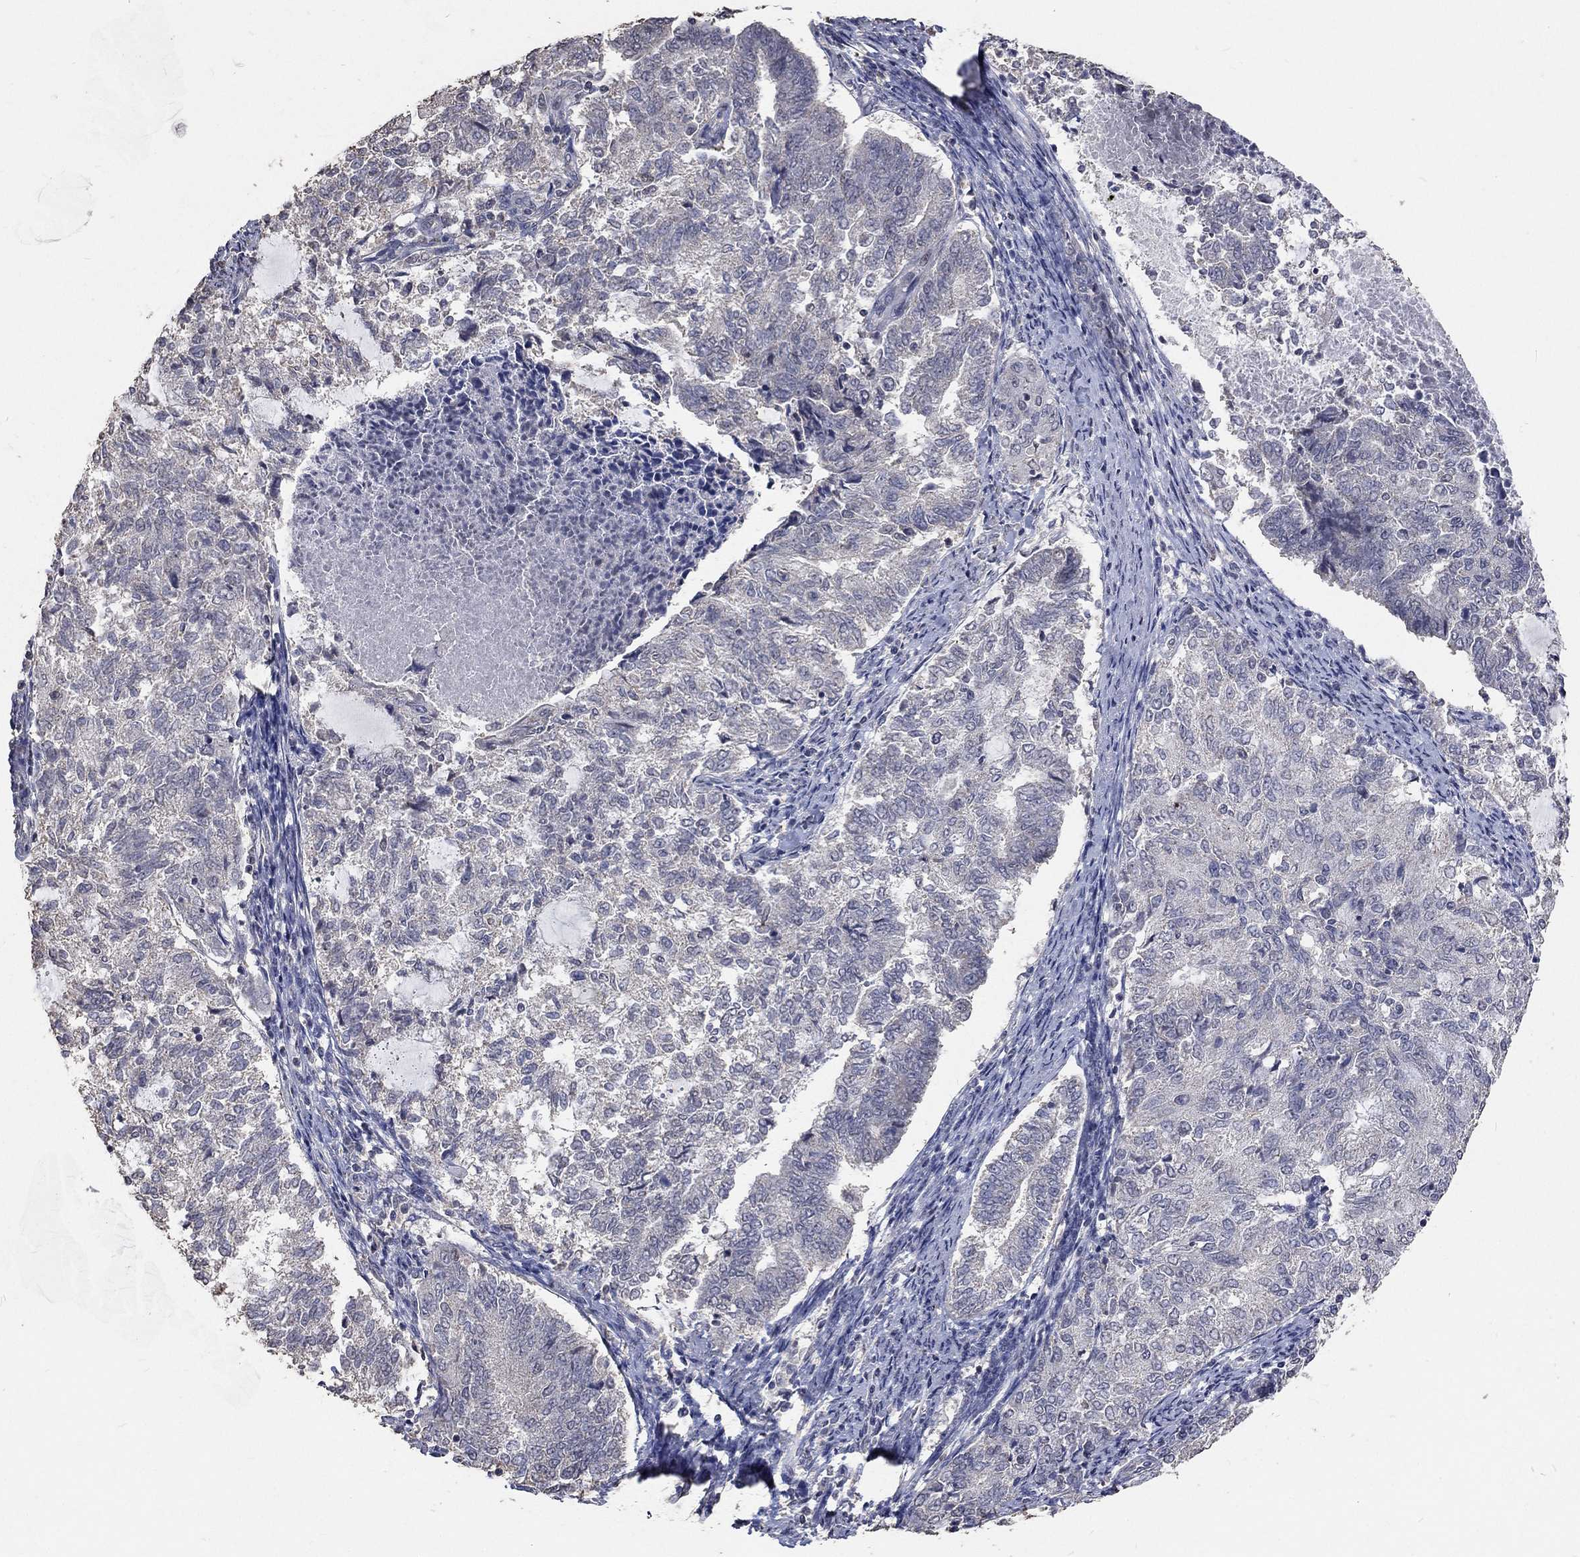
{"staining": {"intensity": "negative", "quantity": "none", "location": "none"}, "tissue": "endometrial cancer", "cell_type": "Tumor cells", "image_type": "cancer", "snomed": [{"axis": "morphology", "description": "Adenocarcinoma, NOS"}, {"axis": "topography", "description": "Endometrium"}], "caption": "Immunohistochemistry micrograph of neoplastic tissue: human endometrial cancer (adenocarcinoma) stained with DAB (3,3'-diaminobenzidine) reveals no significant protein staining in tumor cells.", "gene": "SPATA33", "patient": {"sex": "female", "age": 65}}